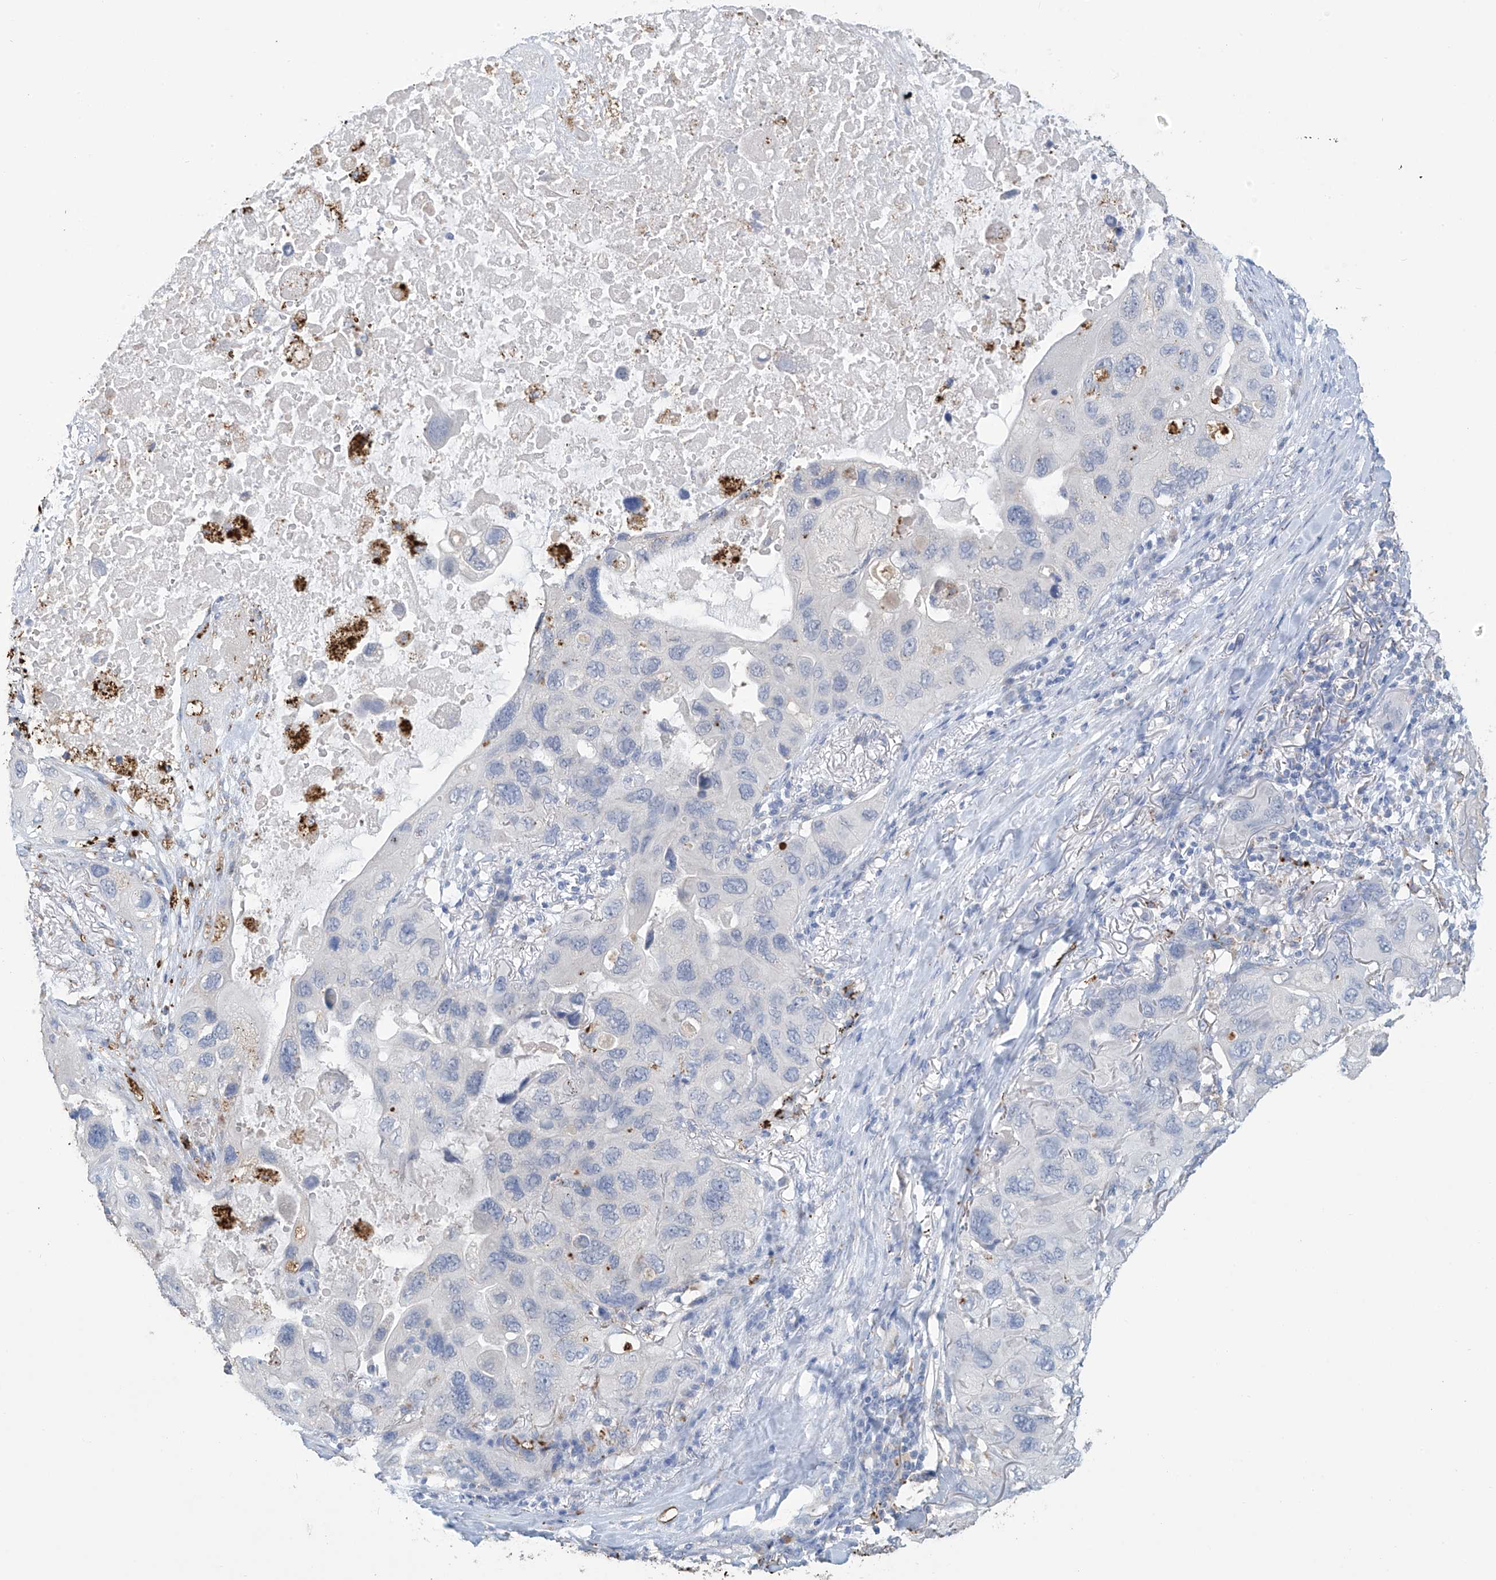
{"staining": {"intensity": "negative", "quantity": "none", "location": "none"}, "tissue": "lung cancer", "cell_type": "Tumor cells", "image_type": "cancer", "snomed": [{"axis": "morphology", "description": "Squamous cell carcinoma, NOS"}, {"axis": "topography", "description": "Lung"}], "caption": "A high-resolution photomicrograph shows IHC staining of lung cancer (squamous cell carcinoma), which shows no significant positivity in tumor cells.", "gene": "OGT", "patient": {"sex": "female", "age": 73}}